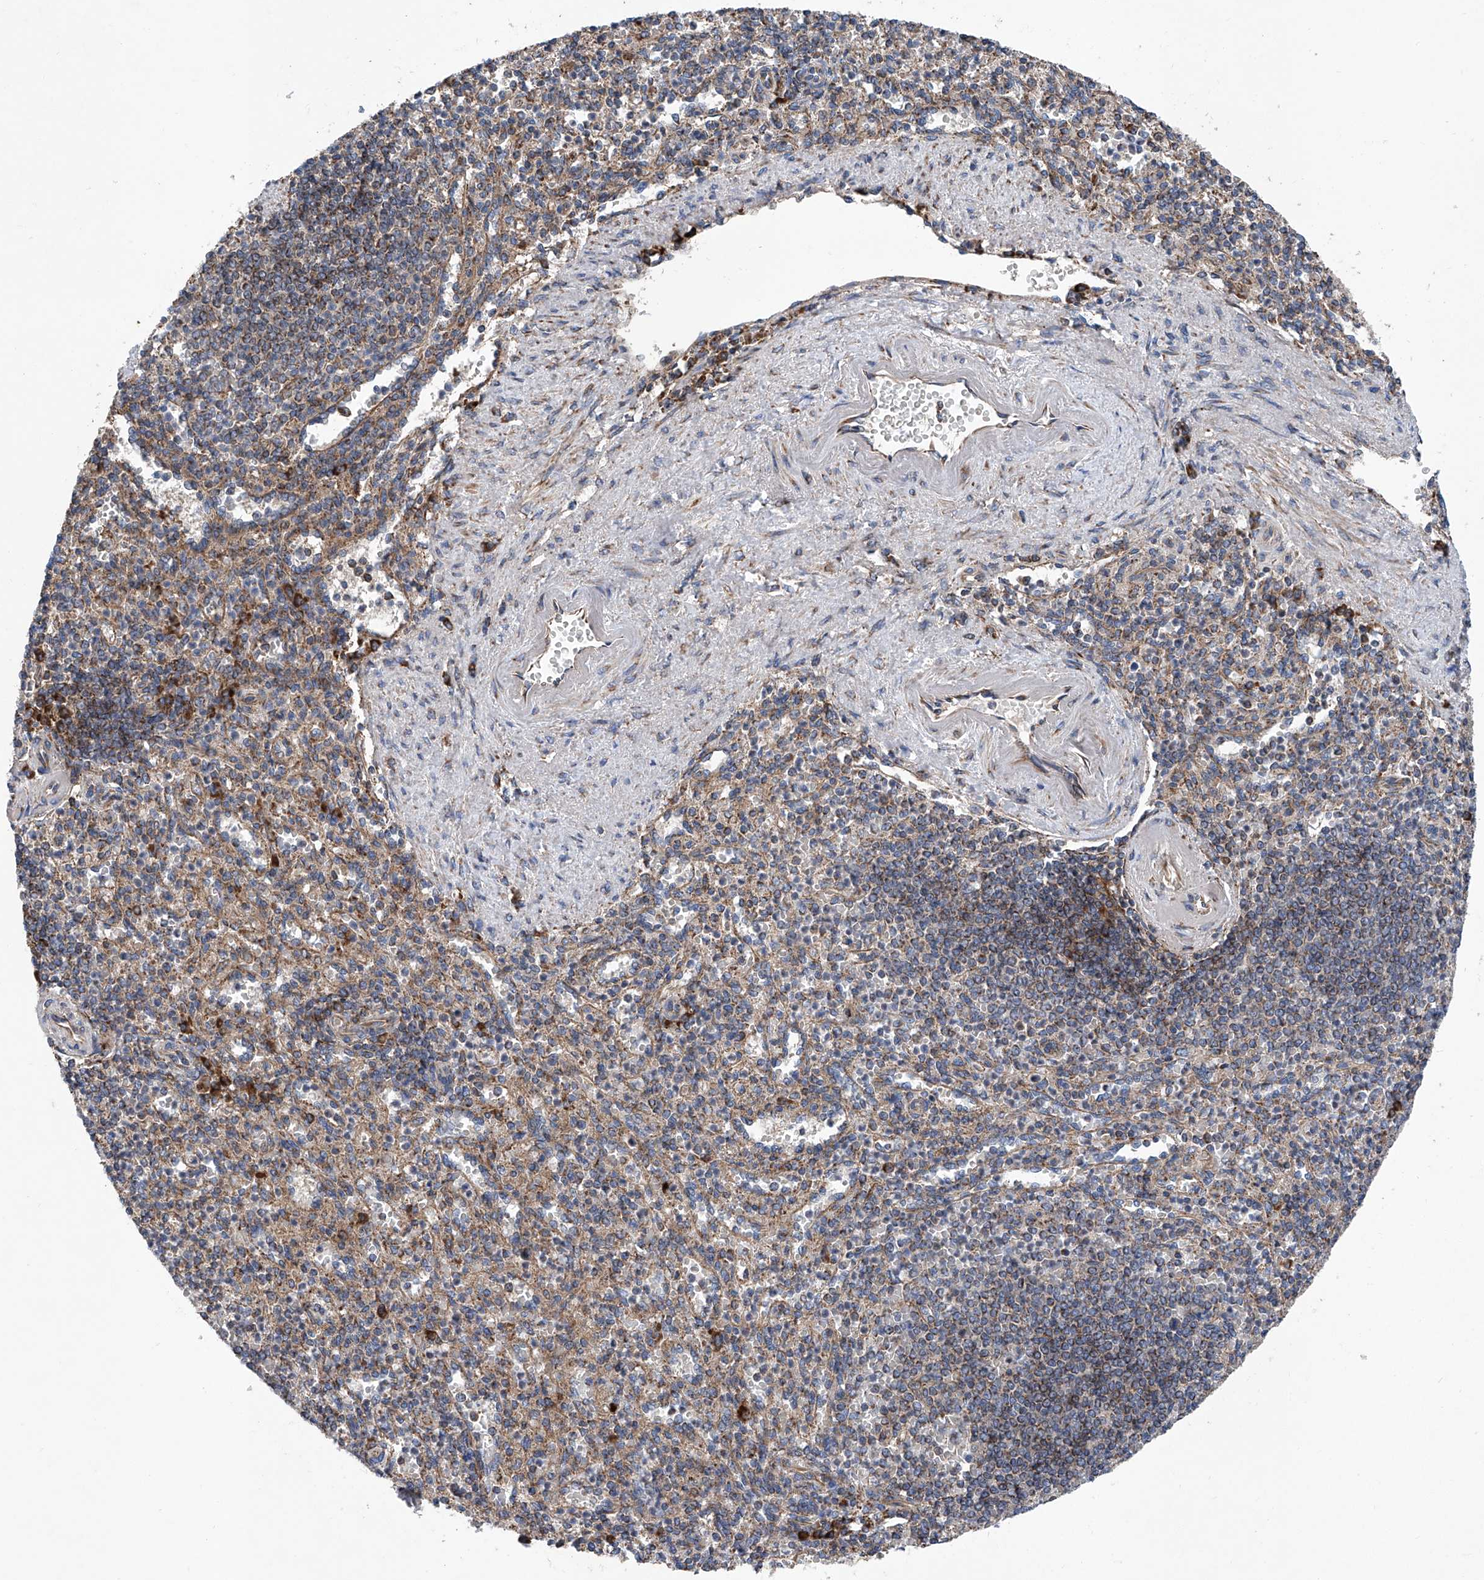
{"staining": {"intensity": "moderate", "quantity": "<25%", "location": "cytoplasmic/membranous"}, "tissue": "spleen", "cell_type": "Cells in red pulp", "image_type": "normal", "snomed": [{"axis": "morphology", "description": "Normal tissue, NOS"}, {"axis": "topography", "description": "Spleen"}], "caption": "This histopathology image demonstrates benign spleen stained with IHC to label a protein in brown. The cytoplasmic/membranous of cells in red pulp show moderate positivity for the protein. Nuclei are counter-stained blue.", "gene": "ASCC3", "patient": {"sex": "female", "age": 74}}